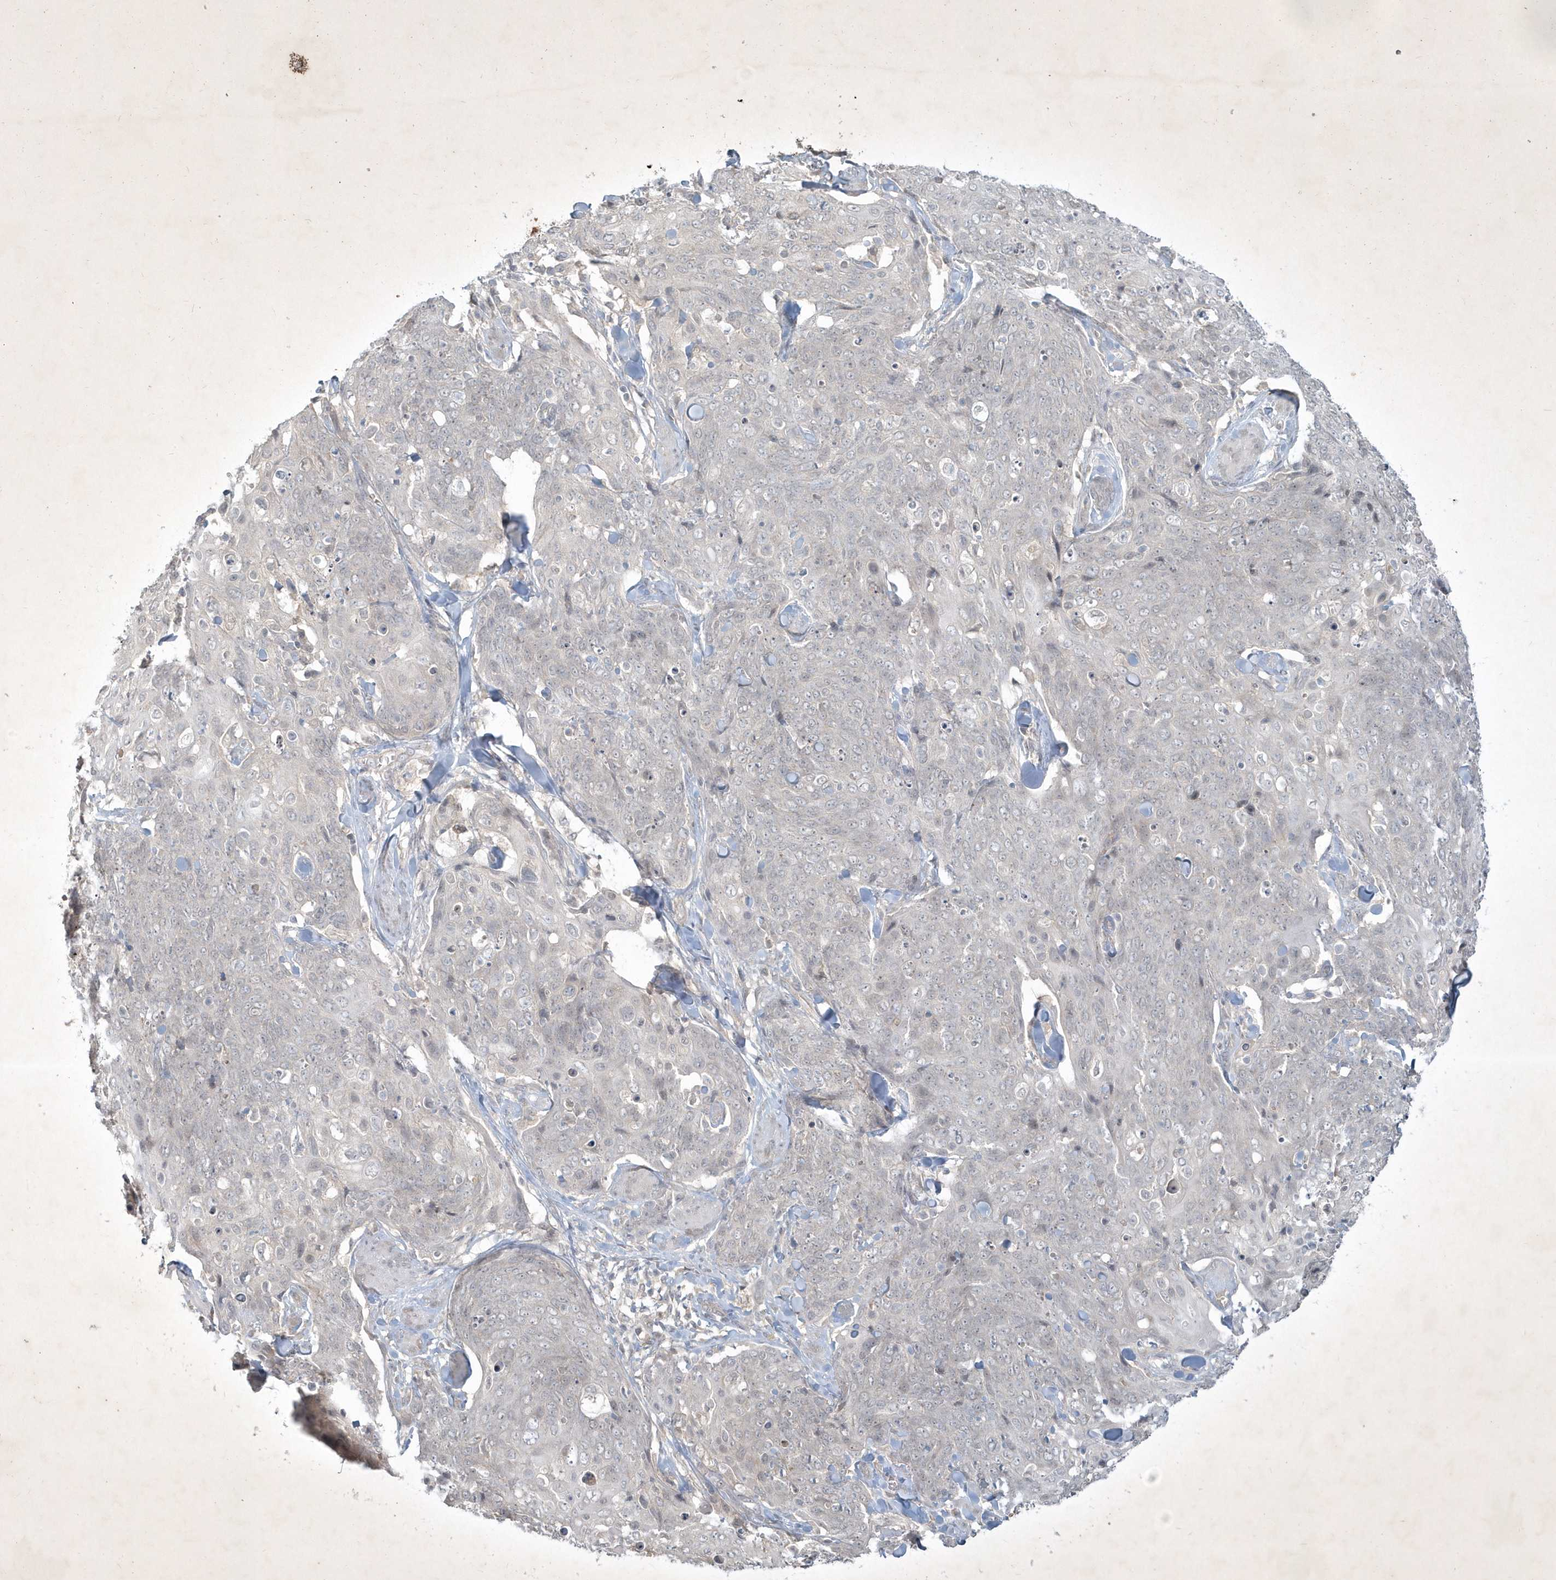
{"staining": {"intensity": "negative", "quantity": "none", "location": "none"}, "tissue": "skin cancer", "cell_type": "Tumor cells", "image_type": "cancer", "snomed": [{"axis": "morphology", "description": "Squamous cell carcinoma, NOS"}, {"axis": "topography", "description": "Skin"}, {"axis": "topography", "description": "Vulva"}], "caption": "DAB (3,3'-diaminobenzidine) immunohistochemical staining of human skin cancer (squamous cell carcinoma) exhibits no significant expression in tumor cells.", "gene": "BOD1", "patient": {"sex": "female", "age": 85}}